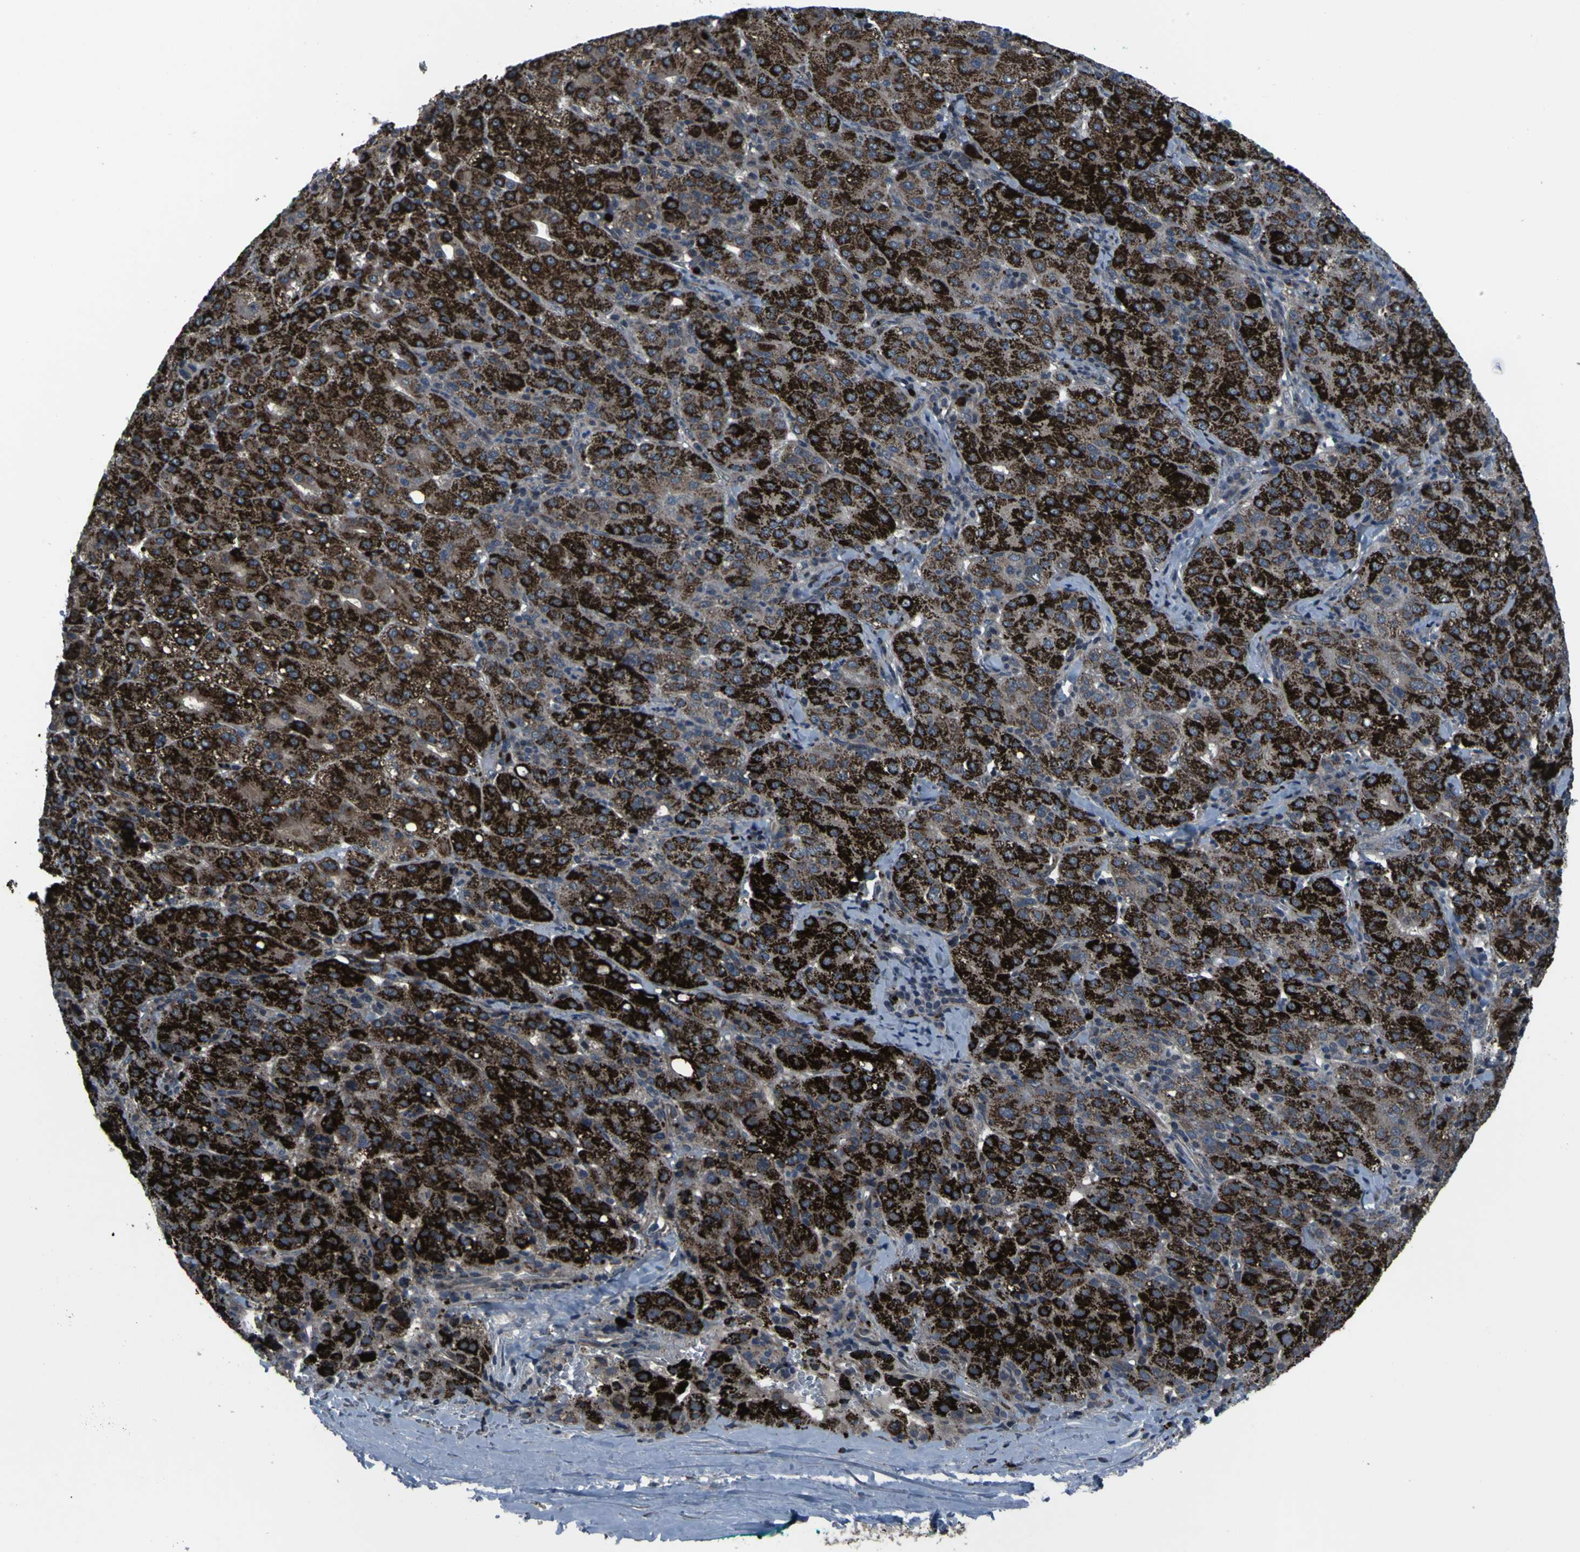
{"staining": {"intensity": "strong", "quantity": ">75%", "location": "cytoplasmic/membranous"}, "tissue": "liver cancer", "cell_type": "Tumor cells", "image_type": "cancer", "snomed": [{"axis": "morphology", "description": "Carcinoma, Hepatocellular, NOS"}, {"axis": "topography", "description": "Liver"}], "caption": "Protein staining of liver cancer (hepatocellular carcinoma) tissue demonstrates strong cytoplasmic/membranous staining in about >75% of tumor cells. (brown staining indicates protein expression, while blue staining denotes nuclei).", "gene": "OSTM1", "patient": {"sex": "male", "age": 65}}